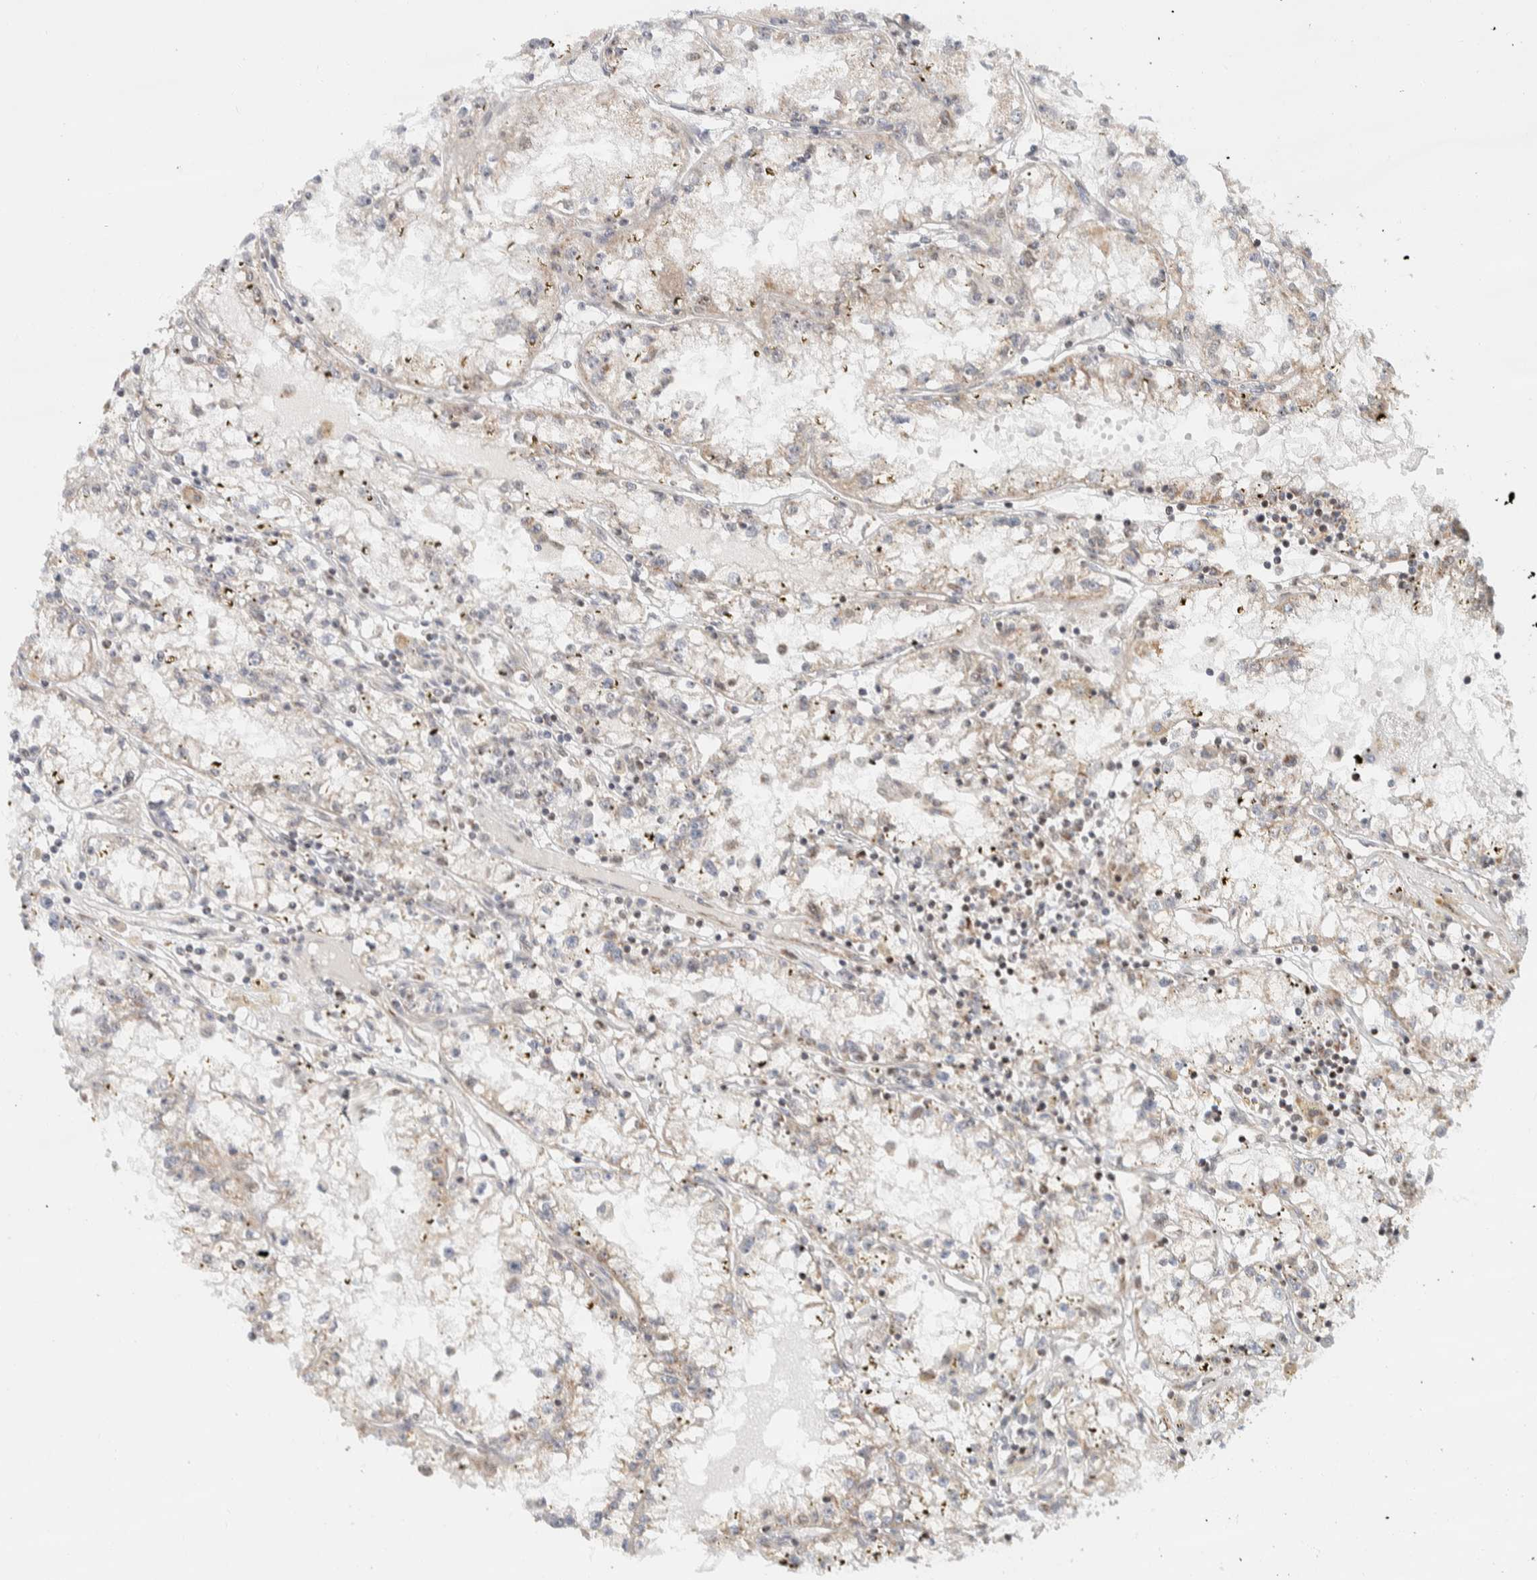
{"staining": {"intensity": "weak", "quantity": "<25%", "location": "cytoplasmic/membranous"}, "tissue": "renal cancer", "cell_type": "Tumor cells", "image_type": "cancer", "snomed": [{"axis": "morphology", "description": "Adenocarcinoma, NOS"}, {"axis": "topography", "description": "Kidney"}], "caption": "DAB (3,3'-diaminobenzidine) immunohistochemical staining of human adenocarcinoma (renal) displays no significant staining in tumor cells. (DAB (3,3'-diaminobenzidine) IHC with hematoxylin counter stain).", "gene": "TSPAN32", "patient": {"sex": "male", "age": 56}}